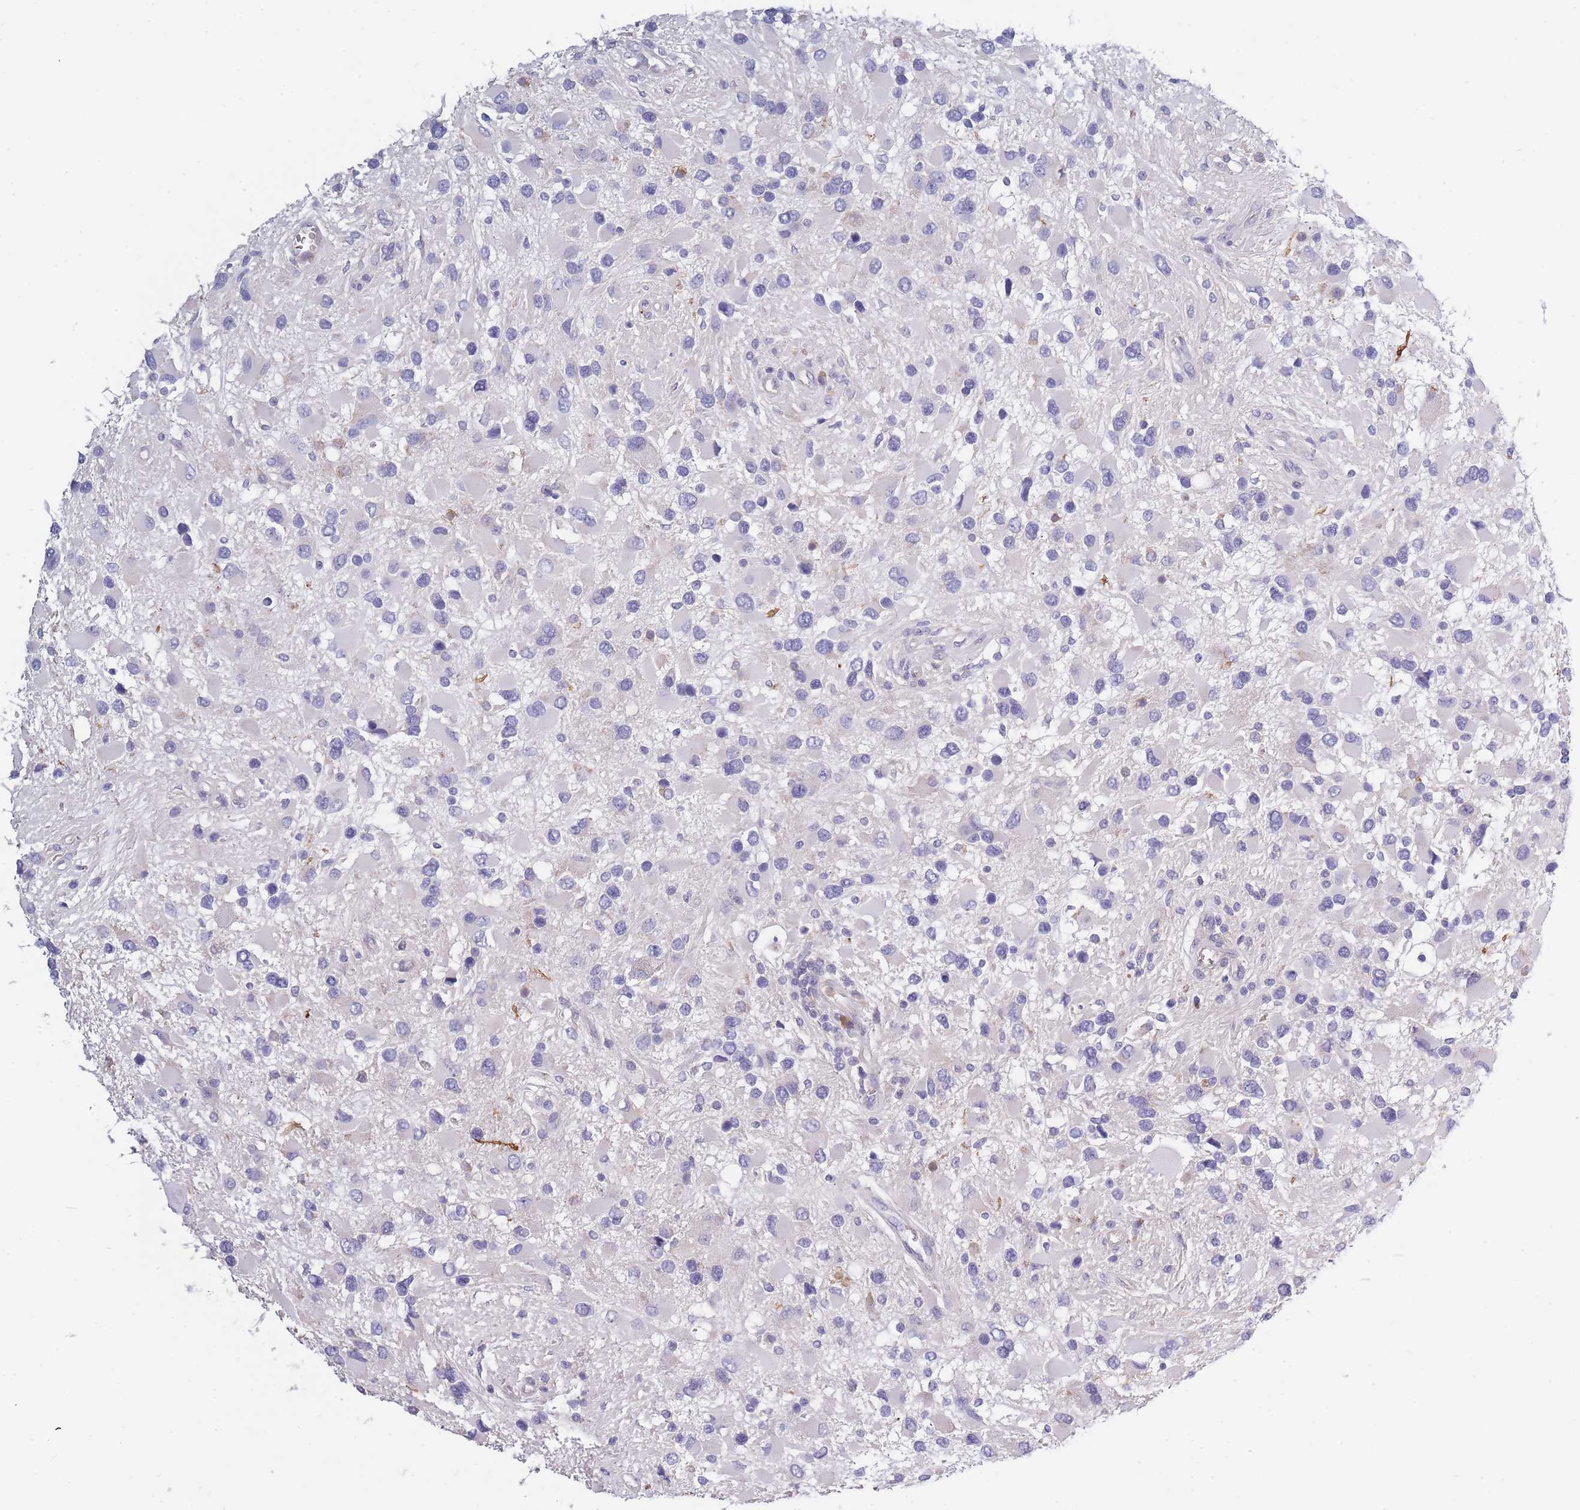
{"staining": {"intensity": "negative", "quantity": "none", "location": "none"}, "tissue": "glioma", "cell_type": "Tumor cells", "image_type": "cancer", "snomed": [{"axis": "morphology", "description": "Glioma, malignant, High grade"}, {"axis": "topography", "description": "Brain"}], "caption": "Tumor cells show no significant protein expression in glioma.", "gene": "NDUFAF6", "patient": {"sex": "male", "age": 53}}